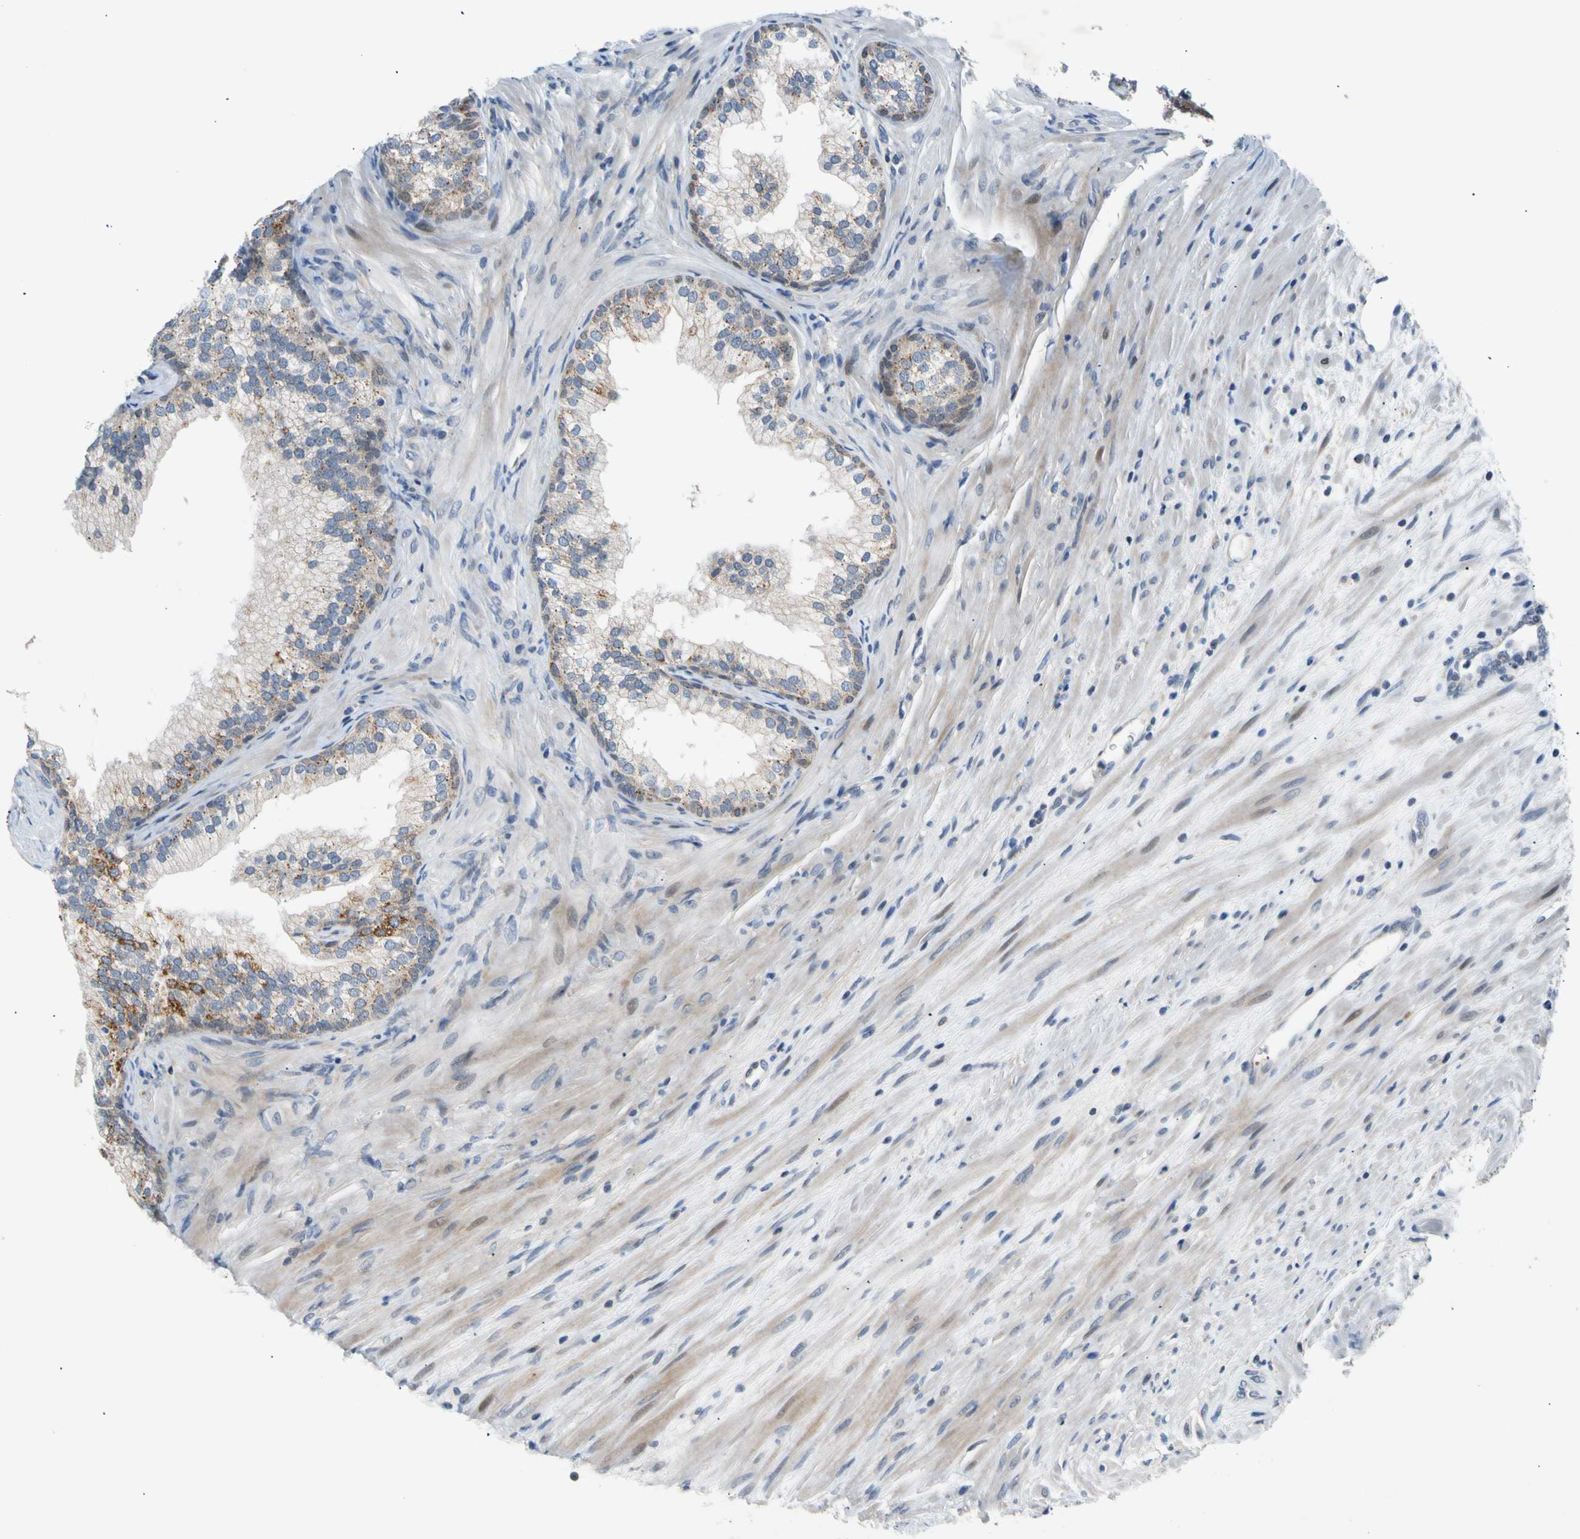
{"staining": {"intensity": "weak", "quantity": "25%-75%", "location": "cytoplasmic/membranous"}, "tissue": "prostate", "cell_type": "Glandular cells", "image_type": "normal", "snomed": [{"axis": "morphology", "description": "Normal tissue, NOS"}, {"axis": "topography", "description": "Prostate"}], "caption": "An image showing weak cytoplasmic/membranous expression in approximately 25%-75% of glandular cells in normal prostate, as visualized by brown immunohistochemical staining.", "gene": "CNST", "patient": {"sex": "male", "age": 76}}